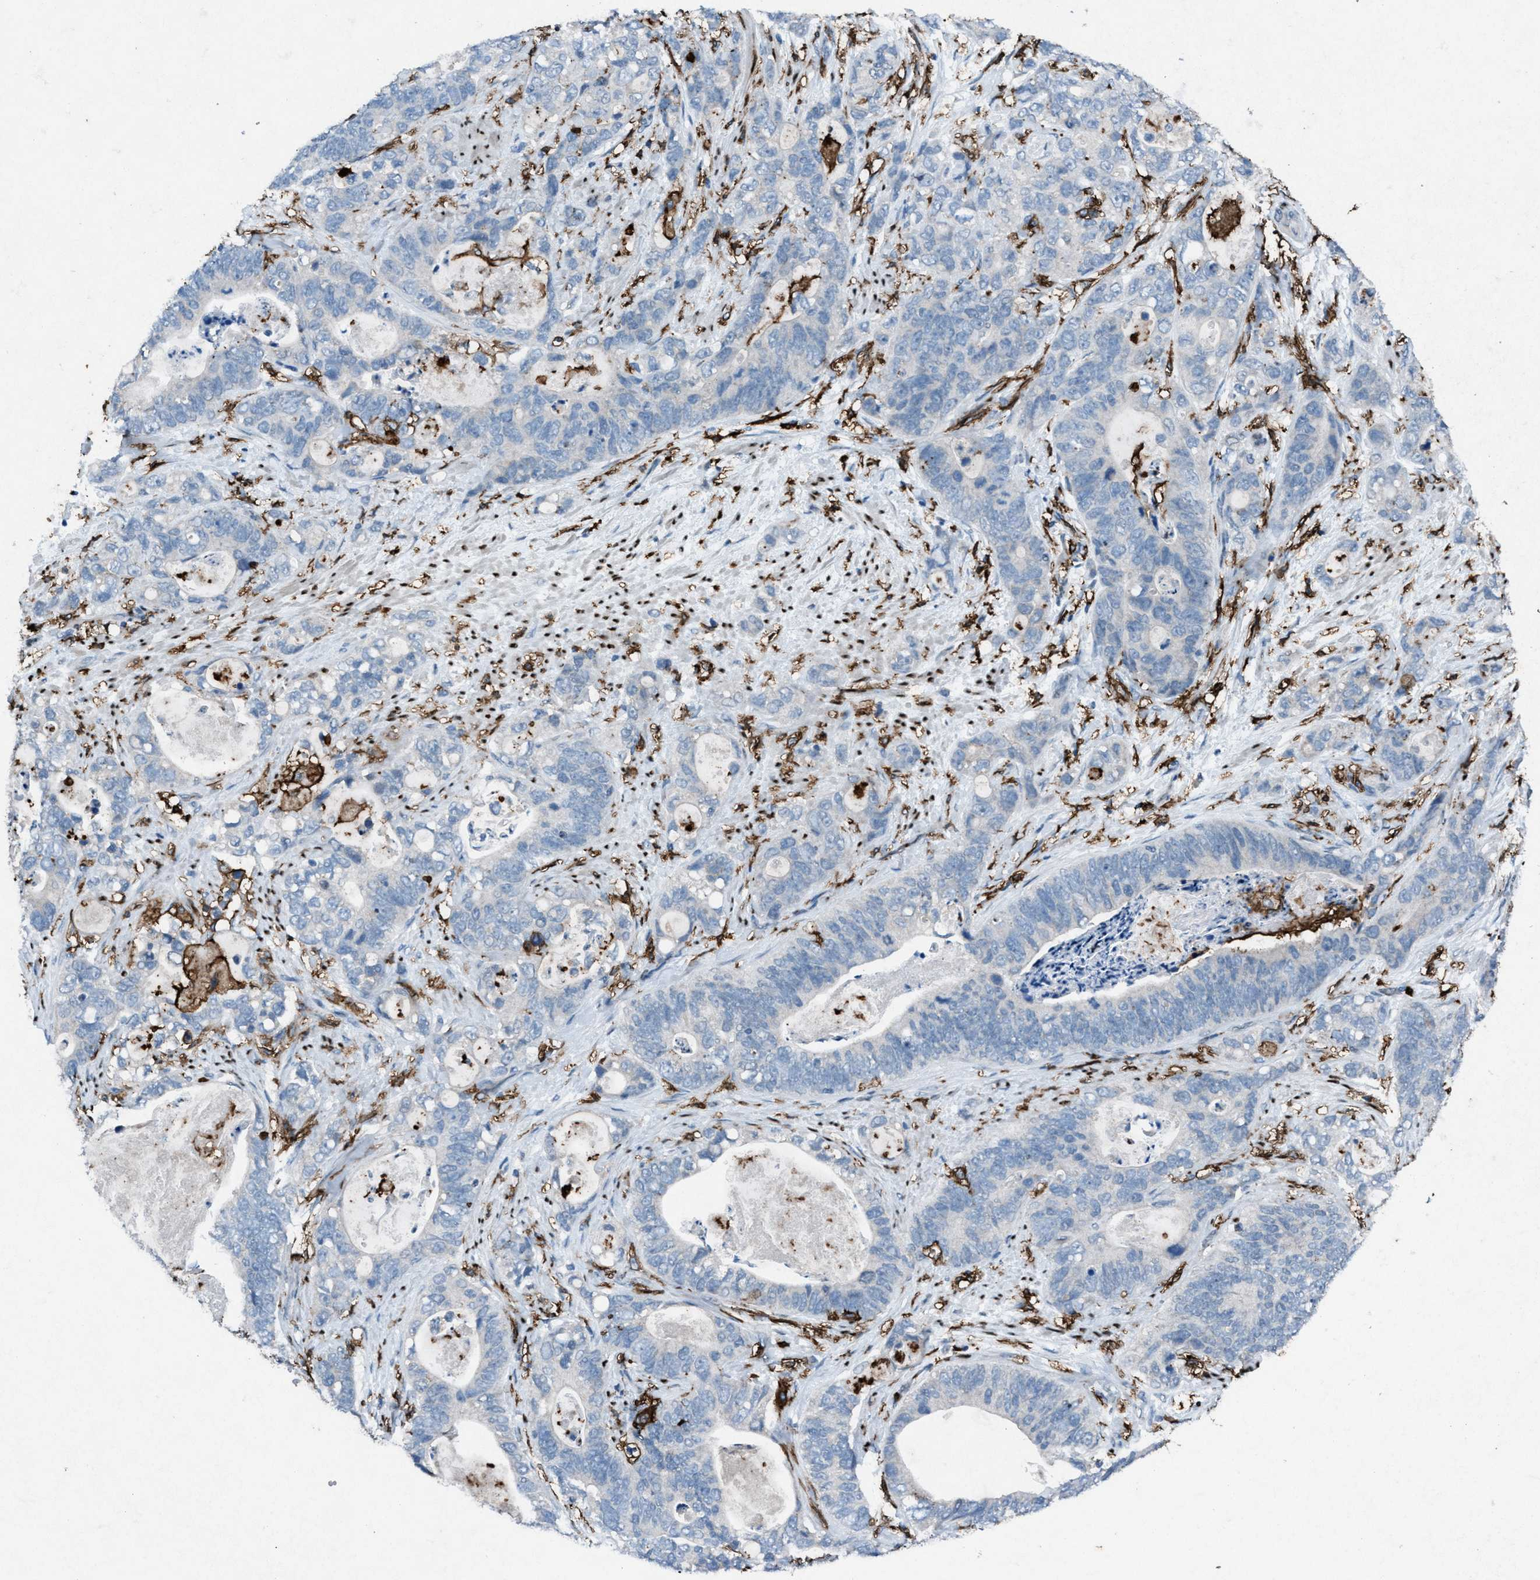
{"staining": {"intensity": "negative", "quantity": "none", "location": "none"}, "tissue": "stomach cancer", "cell_type": "Tumor cells", "image_type": "cancer", "snomed": [{"axis": "morphology", "description": "Normal tissue, NOS"}, {"axis": "morphology", "description": "Adenocarcinoma, NOS"}, {"axis": "topography", "description": "Stomach"}], "caption": "A micrograph of stomach adenocarcinoma stained for a protein displays no brown staining in tumor cells.", "gene": "FCER1G", "patient": {"sex": "female", "age": 89}}